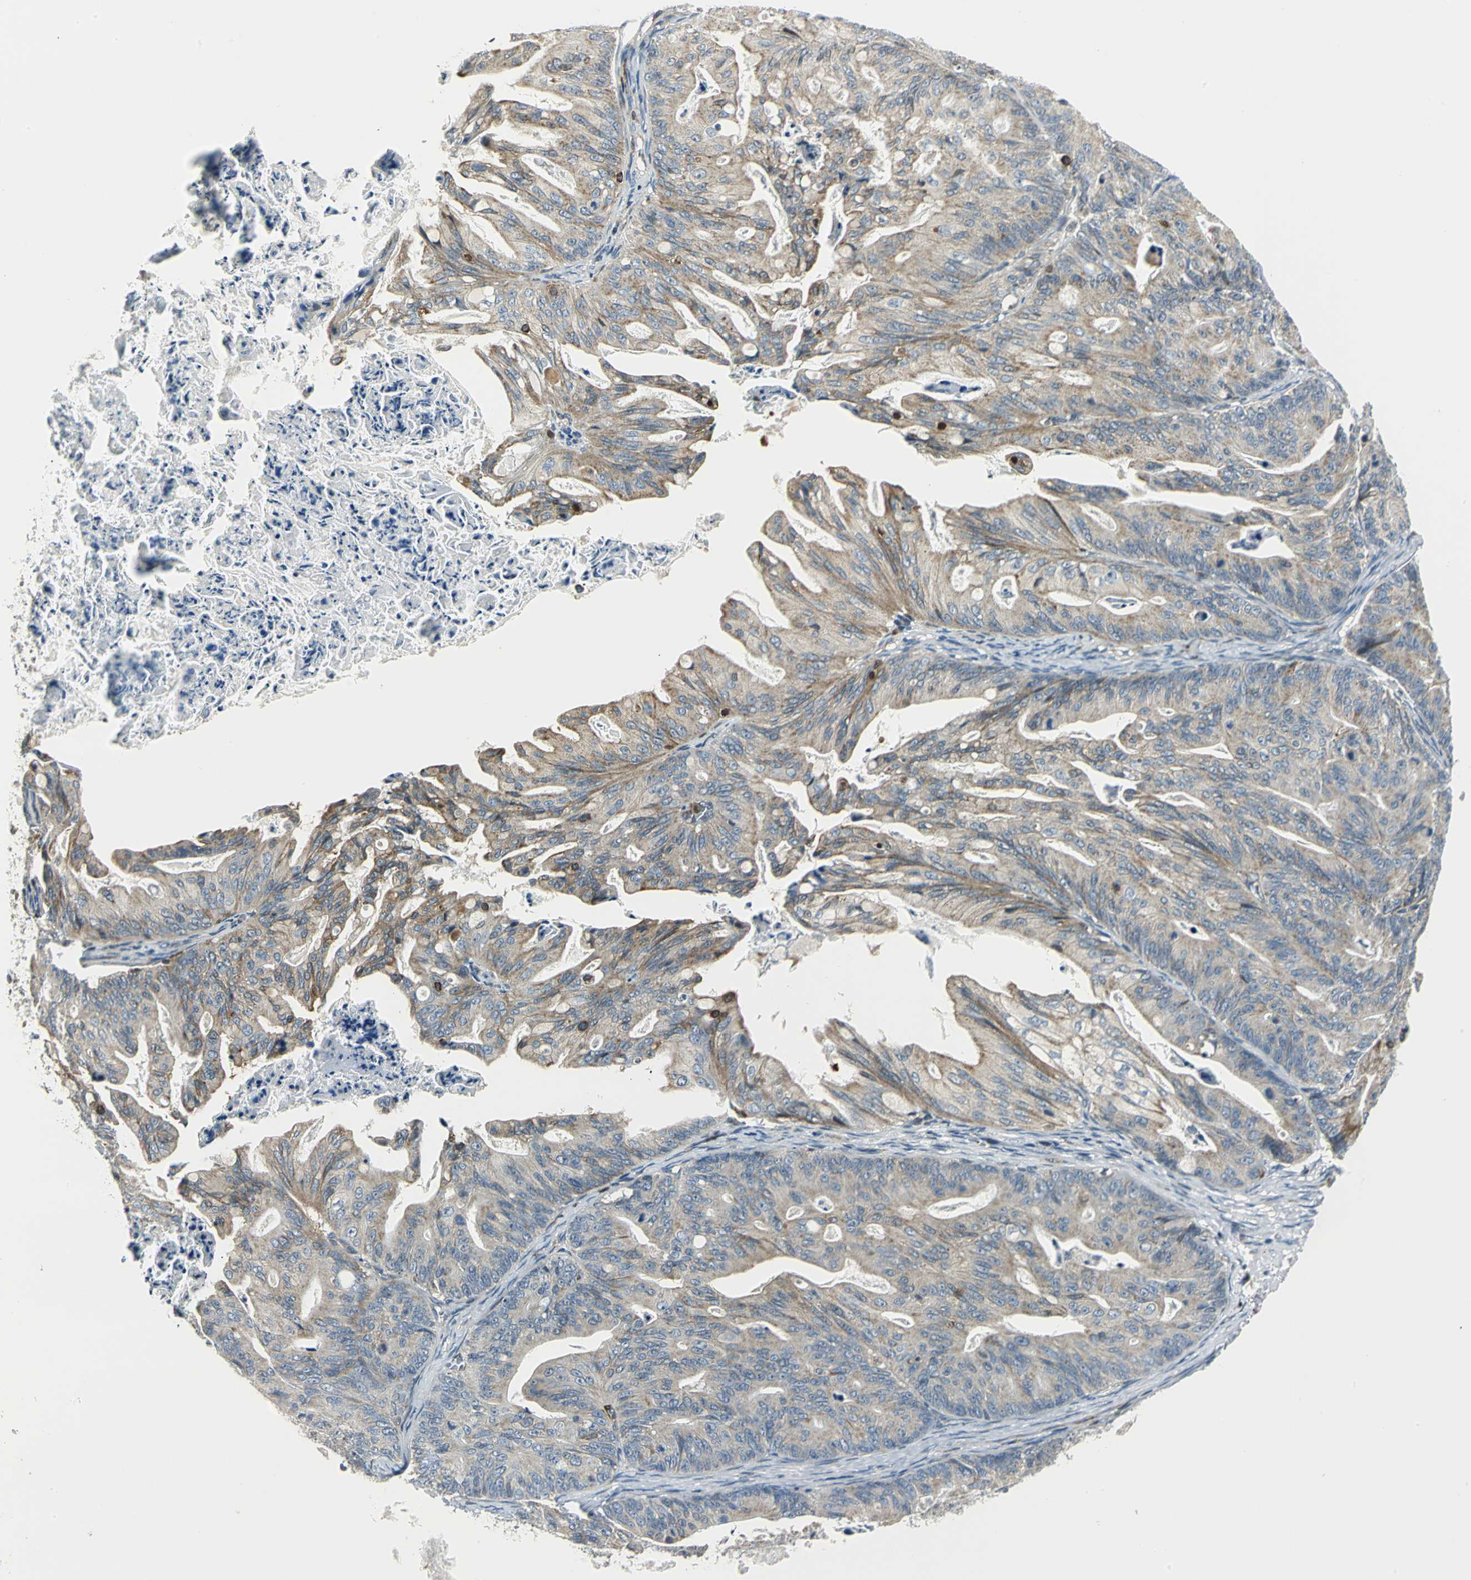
{"staining": {"intensity": "weak", "quantity": ">75%", "location": "cytoplasmic/membranous"}, "tissue": "ovarian cancer", "cell_type": "Tumor cells", "image_type": "cancer", "snomed": [{"axis": "morphology", "description": "Cystadenocarcinoma, mucinous, NOS"}, {"axis": "topography", "description": "Ovary"}], "caption": "Human mucinous cystadenocarcinoma (ovarian) stained with a protein marker shows weak staining in tumor cells.", "gene": "USP40", "patient": {"sex": "female", "age": 36}}